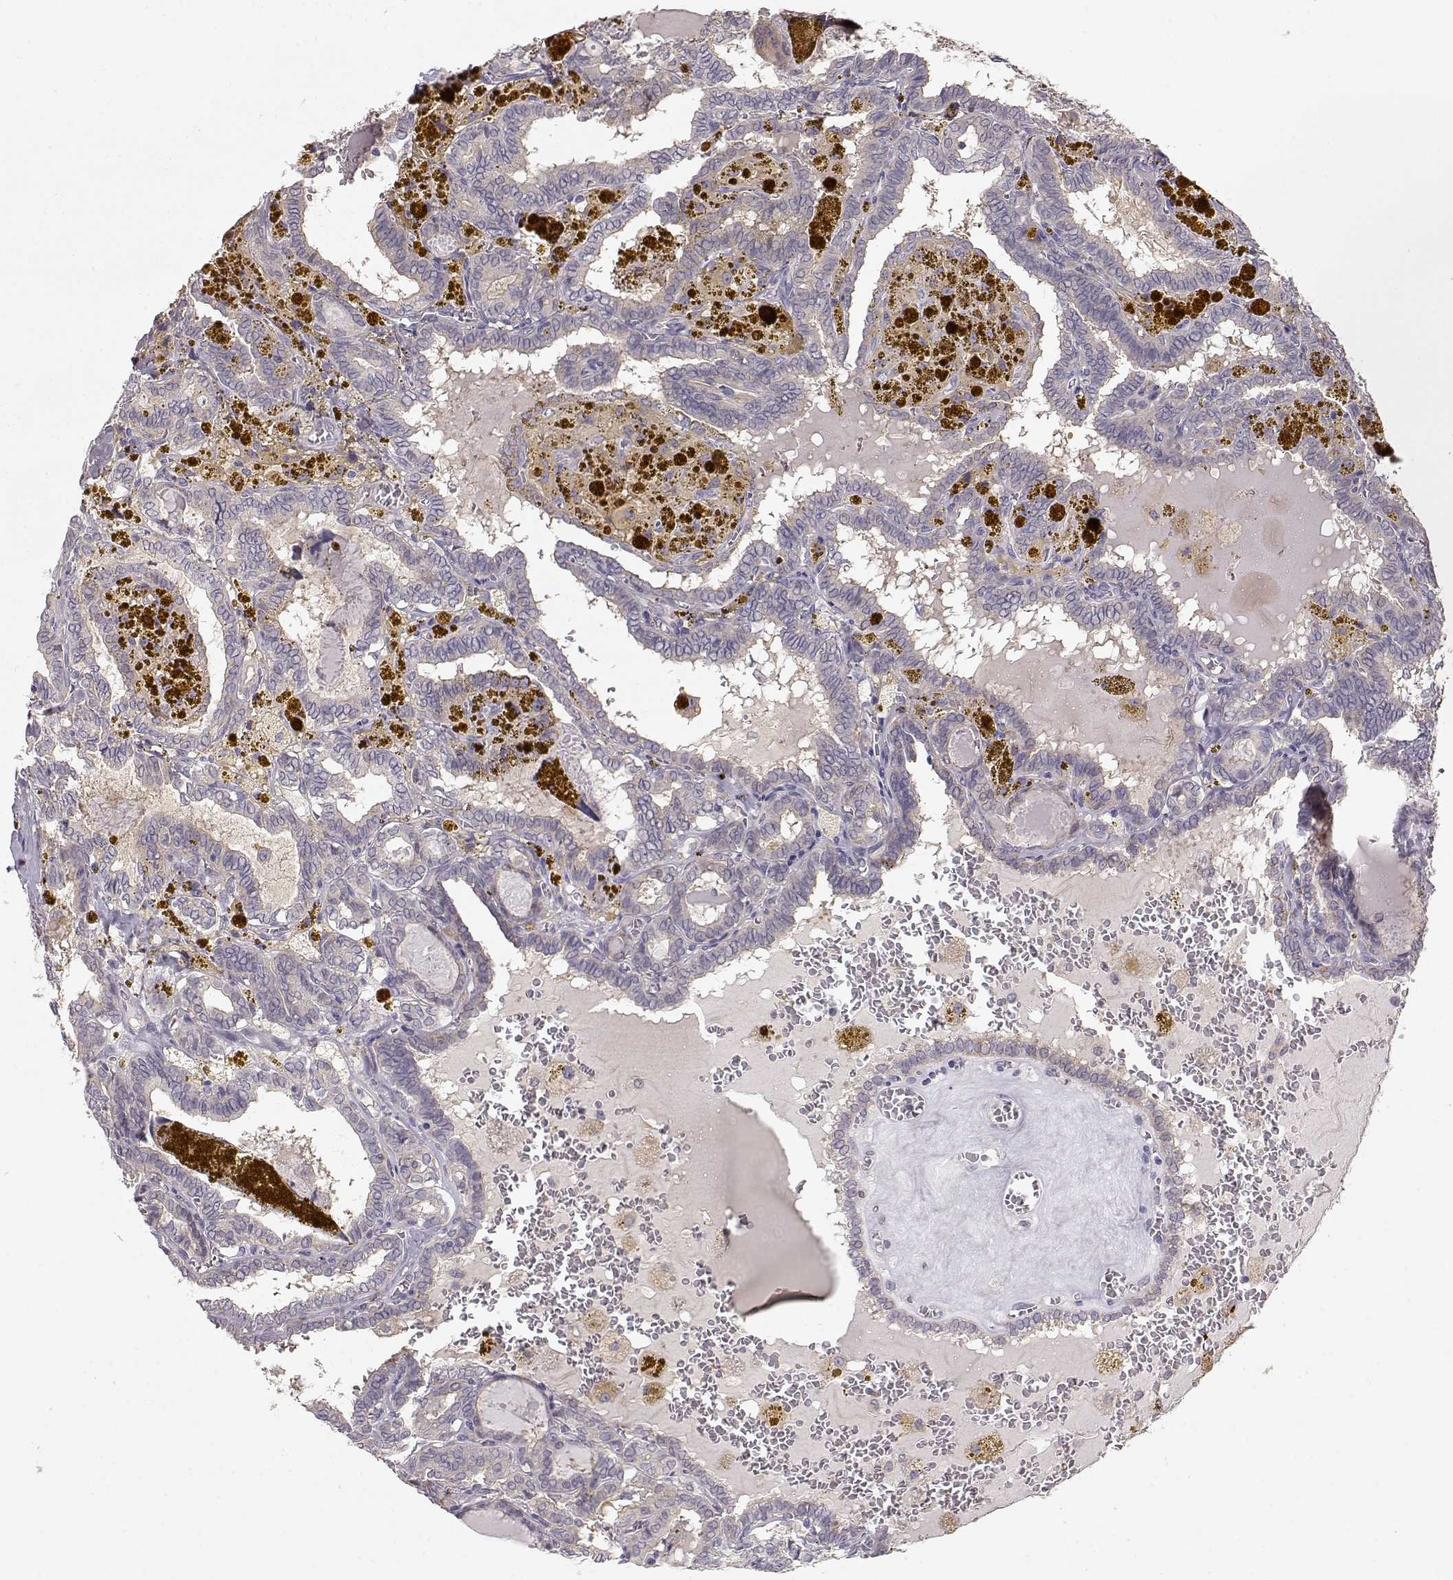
{"staining": {"intensity": "negative", "quantity": "none", "location": "none"}, "tissue": "thyroid cancer", "cell_type": "Tumor cells", "image_type": "cancer", "snomed": [{"axis": "morphology", "description": "Papillary adenocarcinoma, NOS"}, {"axis": "topography", "description": "Thyroid gland"}], "caption": "This is a photomicrograph of IHC staining of thyroid papillary adenocarcinoma, which shows no expression in tumor cells. (DAB IHC visualized using brightfield microscopy, high magnification).", "gene": "ARHGAP8", "patient": {"sex": "female", "age": 39}}